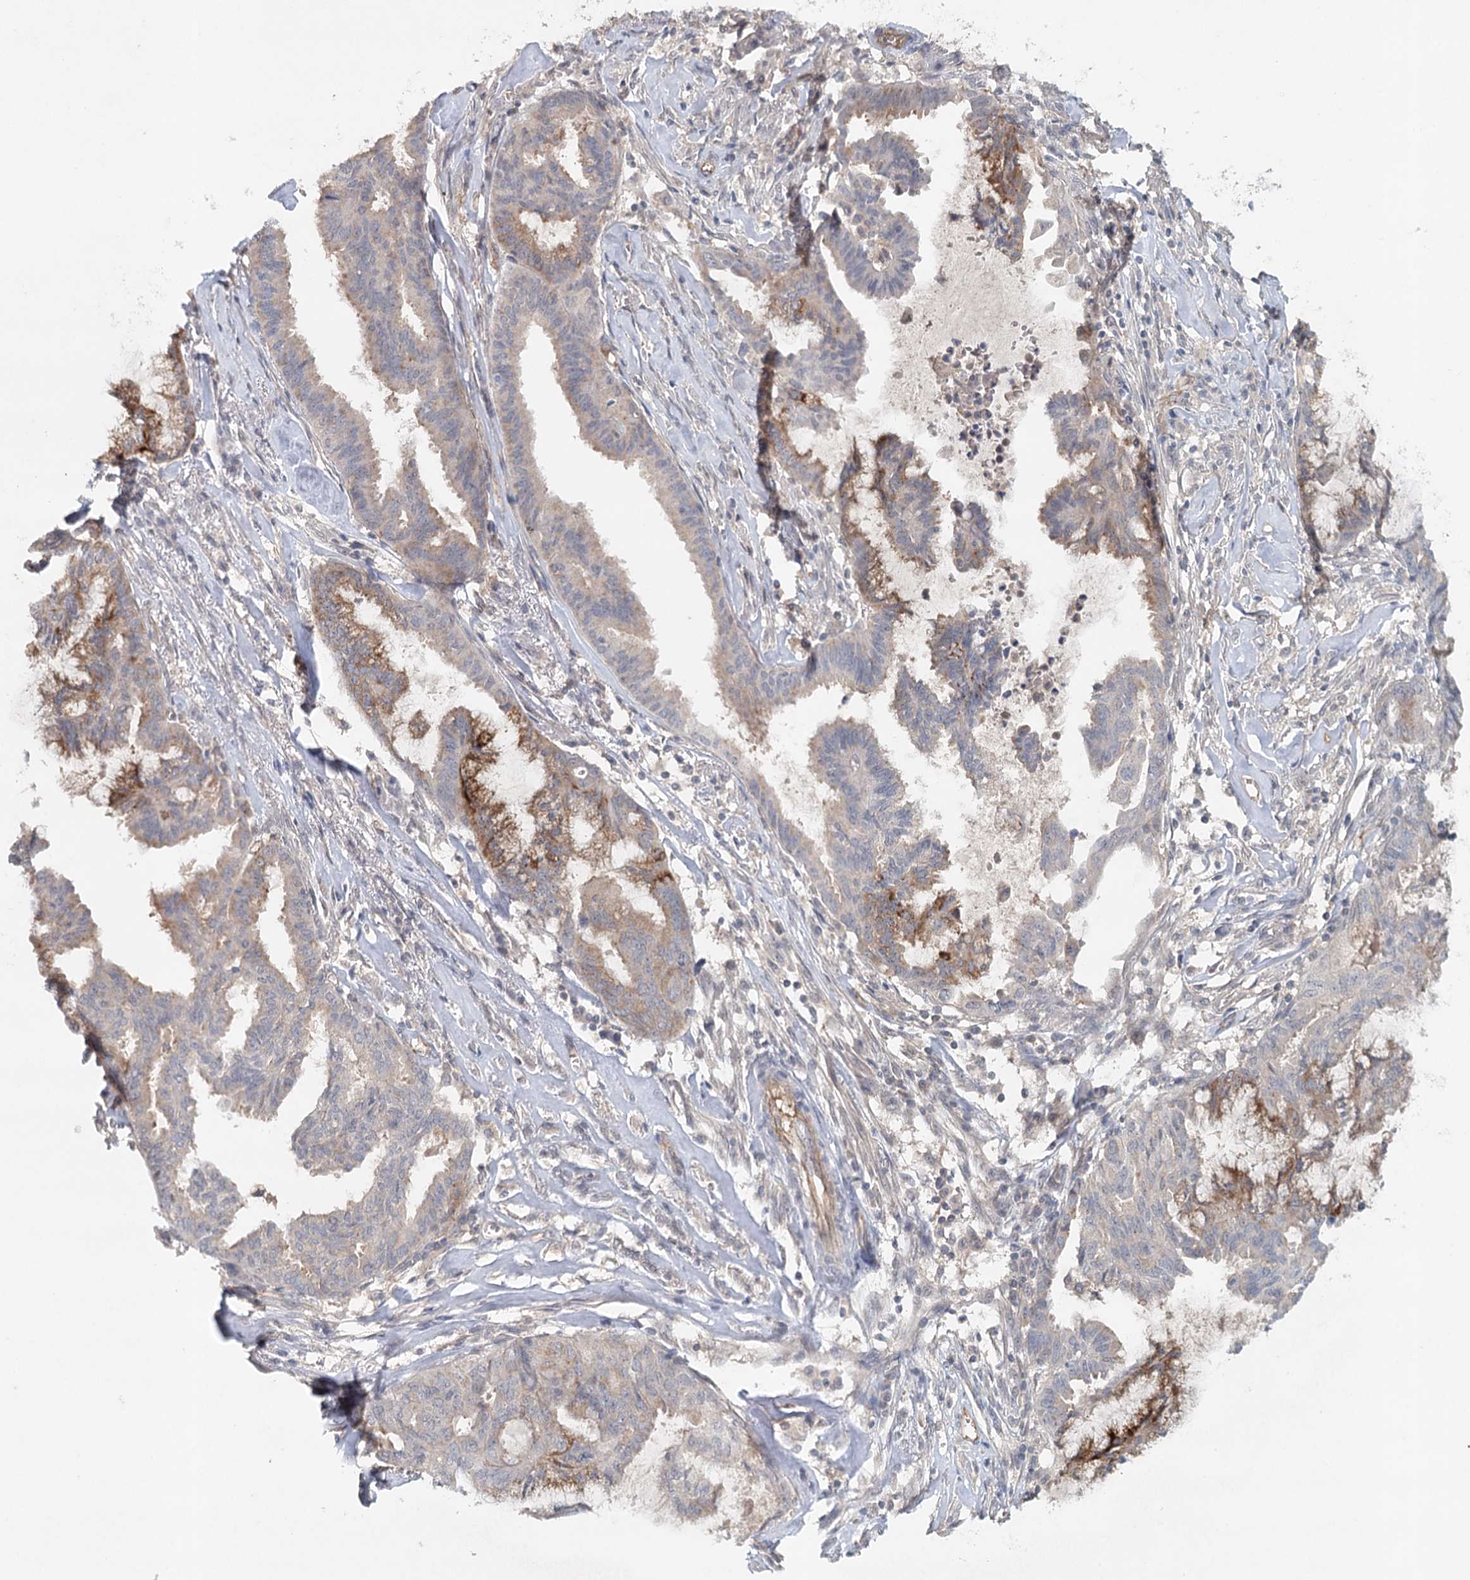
{"staining": {"intensity": "moderate", "quantity": "<25%", "location": "cytoplasmic/membranous"}, "tissue": "endometrial cancer", "cell_type": "Tumor cells", "image_type": "cancer", "snomed": [{"axis": "morphology", "description": "Adenocarcinoma, NOS"}, {"axis": "topography", "description": "Endometrium"}], "caption": "Immunohistochemistry (IHC) photomicrograph of endometrial cancer (adenocarcinoma) stained for a protein (brown), which reveals low levels of moderate cytoplasmic/membranous expression in about <25% of tumor cells.", "gene": "SYNPO", "patient": {"sex": "female", "age": 86}}